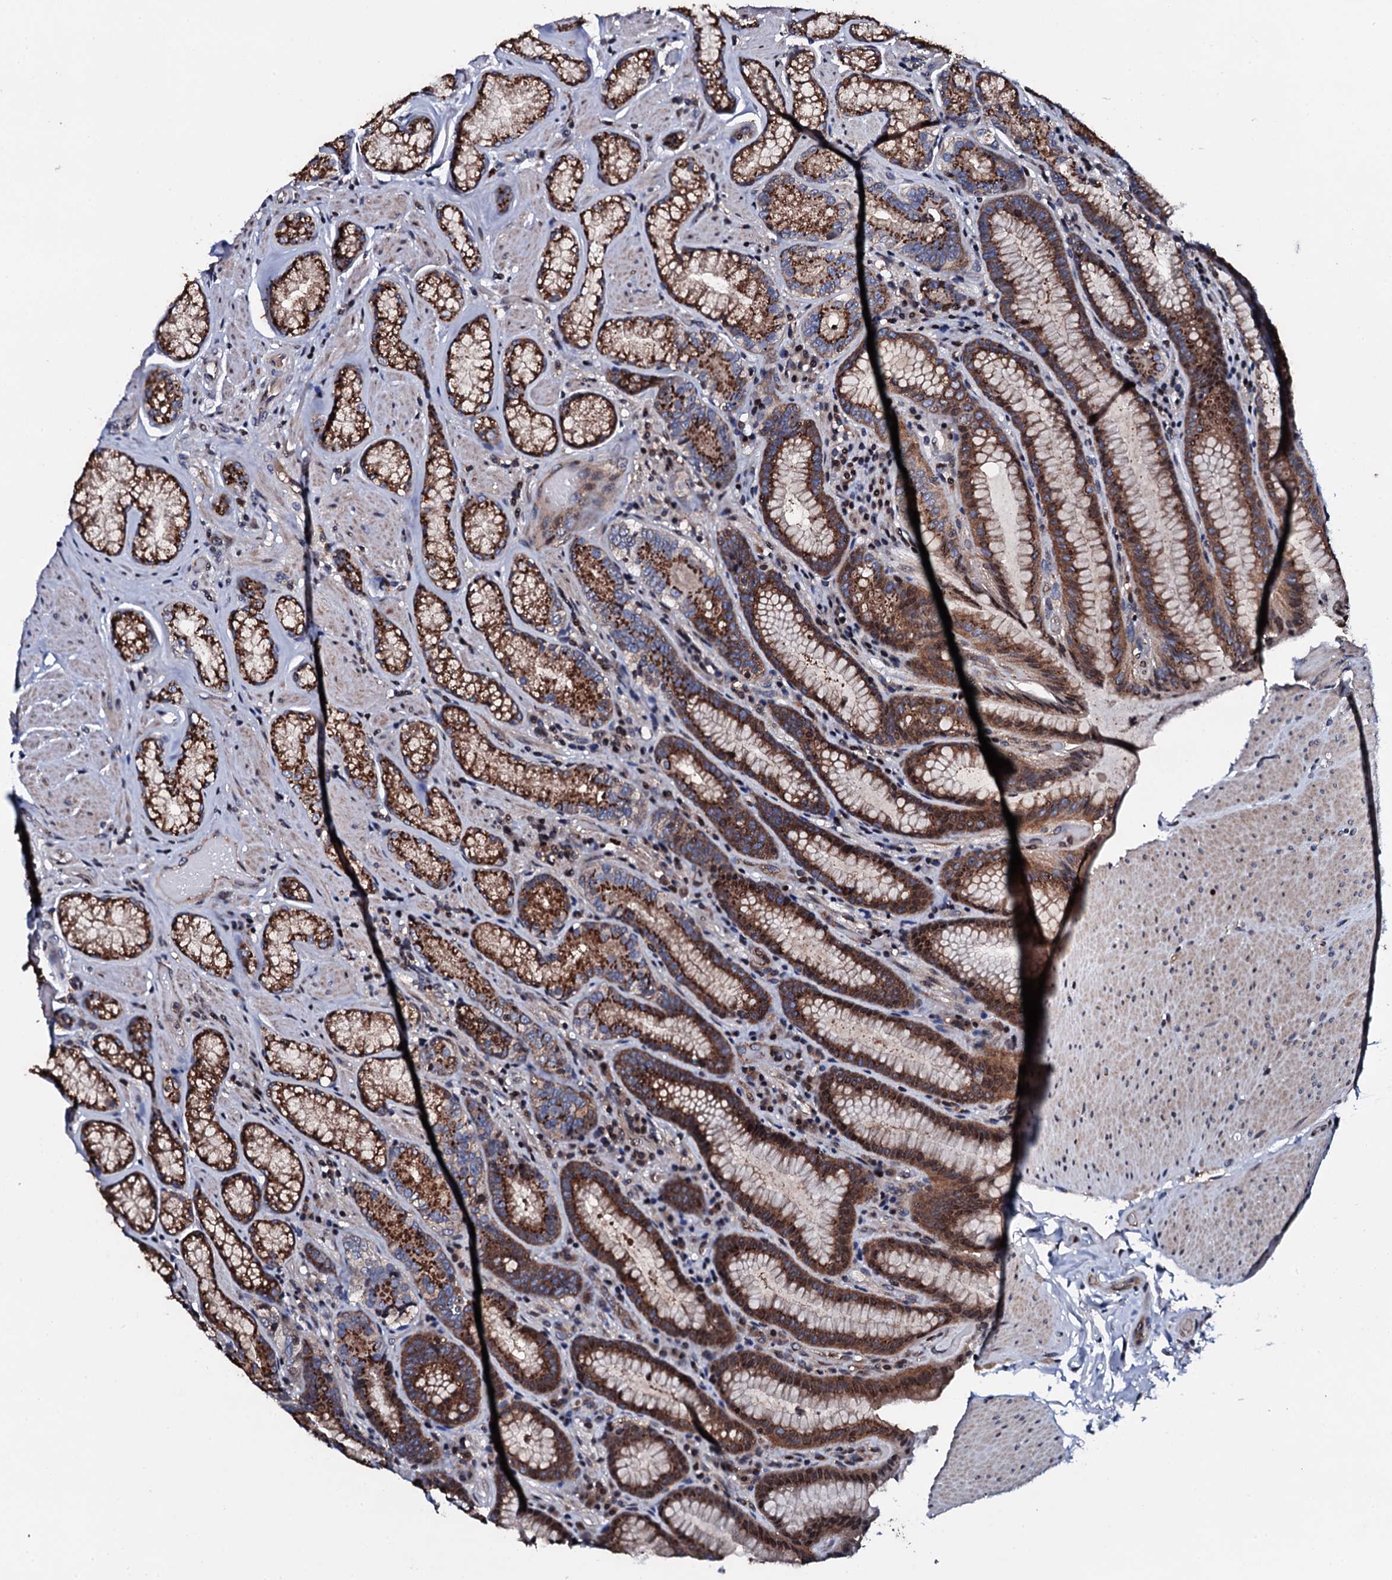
{"staining": {"intensity": "strong", "quantity": "25%-75%", "location": "cytoplasmic/membranous"}, "tissue": "stomach", "cell_type": "Glandular cells", "image_type": "normal", "snomed": [{"axis": "morphology", "description": "Normal tissue, NOS"}, {"axis": "topography", "description": "Stomach, upper"}, {"axis": "topography", "description": "Stomach, lower"}], "caption": "Stomach stained for a protein (brown) exhibits strong cytoplasmic/membranous positive expression in approximately 25%-75% of glandular cells.", "gene": "PLET1", "patient": {"sex": "female", "age": 76}}